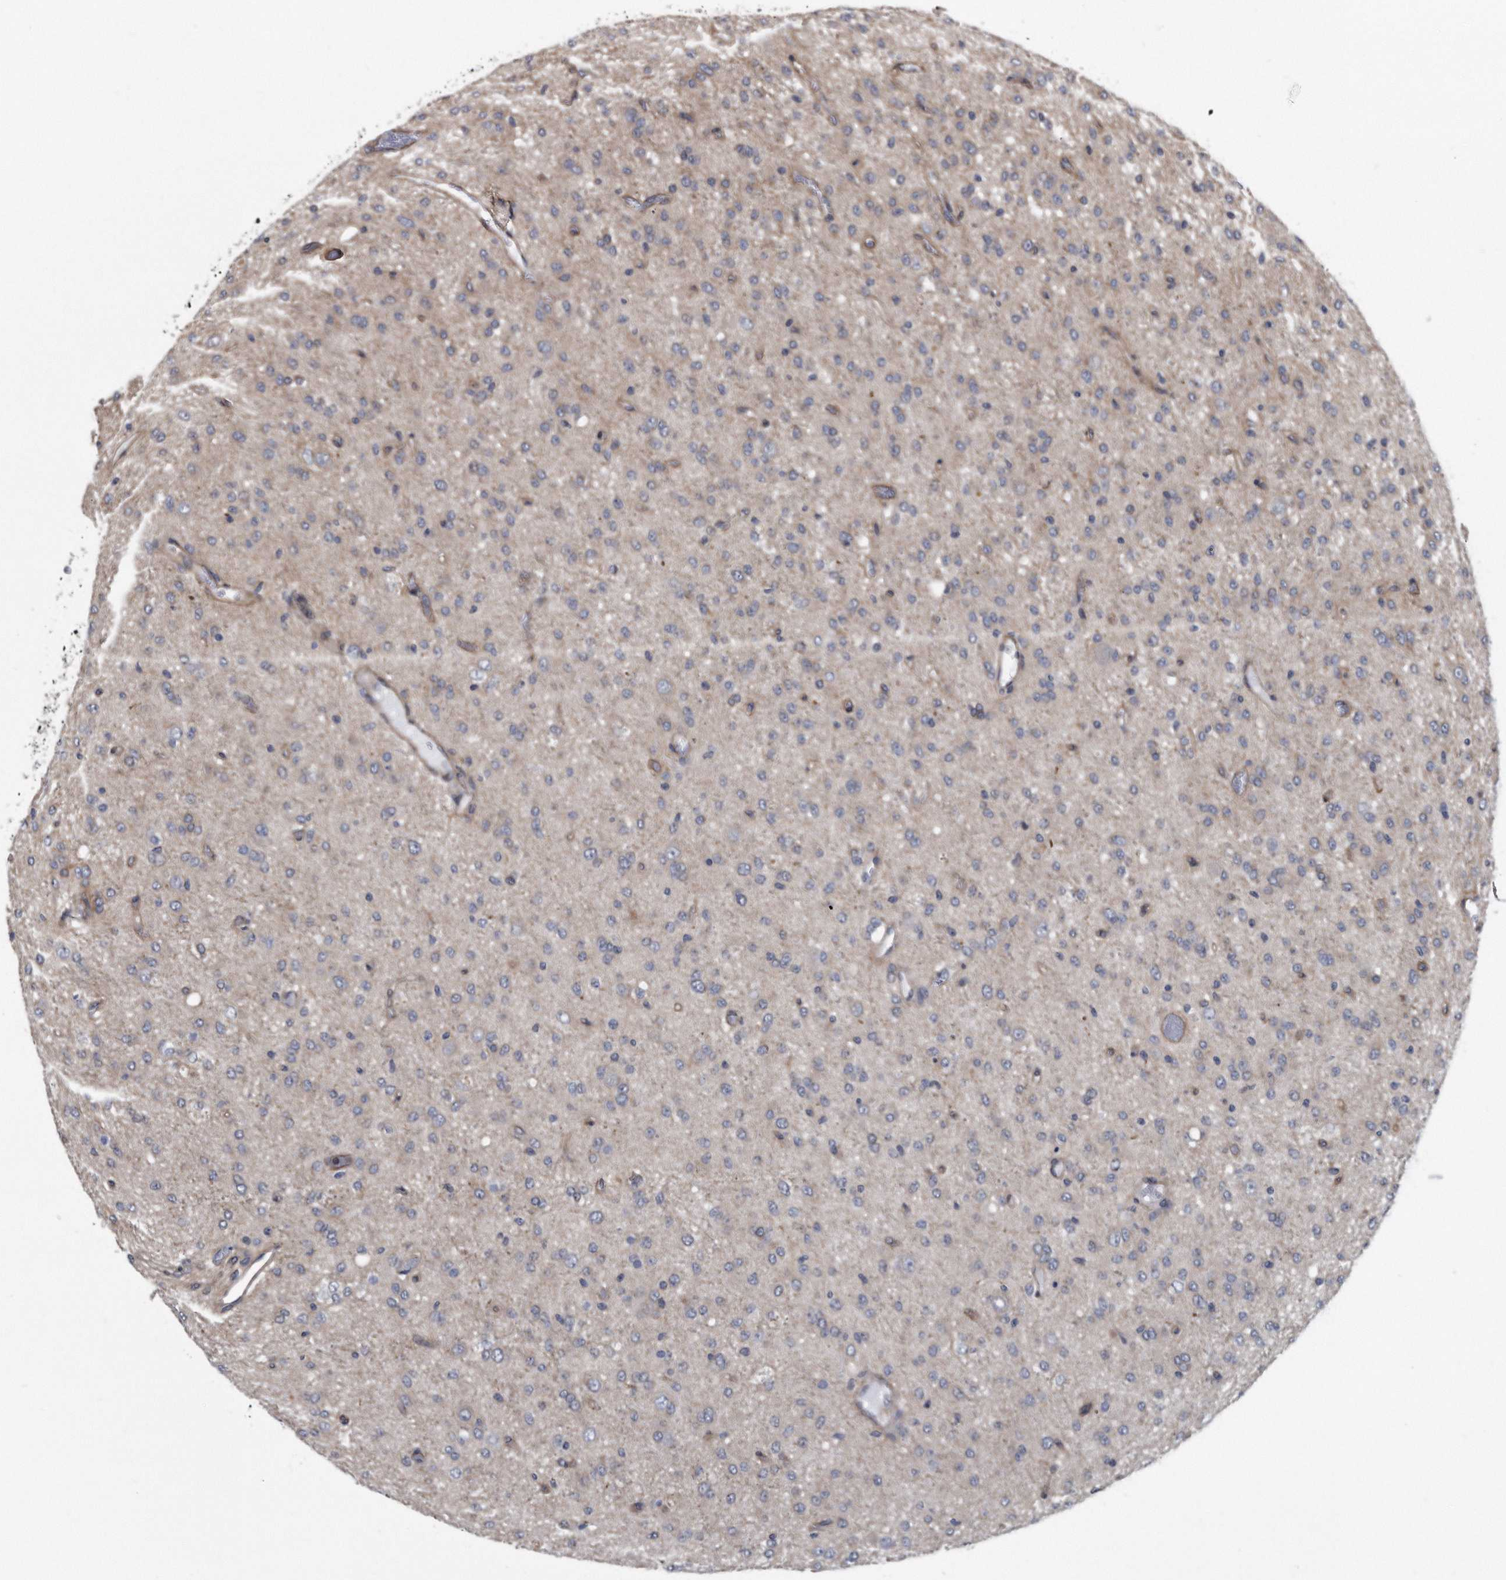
{"staining": {"intensity": "negative", "quantity": "none", "location": "none"}, "tissue": "glioma", "cell_type": "Tumor cells", "image_type": "cancer", "snomed": [{"axis": "morphology", "description": "Glioma, malignant, High grade"}, {"axis": "topography", "description": "Brain"}], "caption": "The photomicrograph reveals no significant expression in tumor cells of glioma.", "gene": "ARMCX1", "patient": {"sex": "female", "age": 59}}